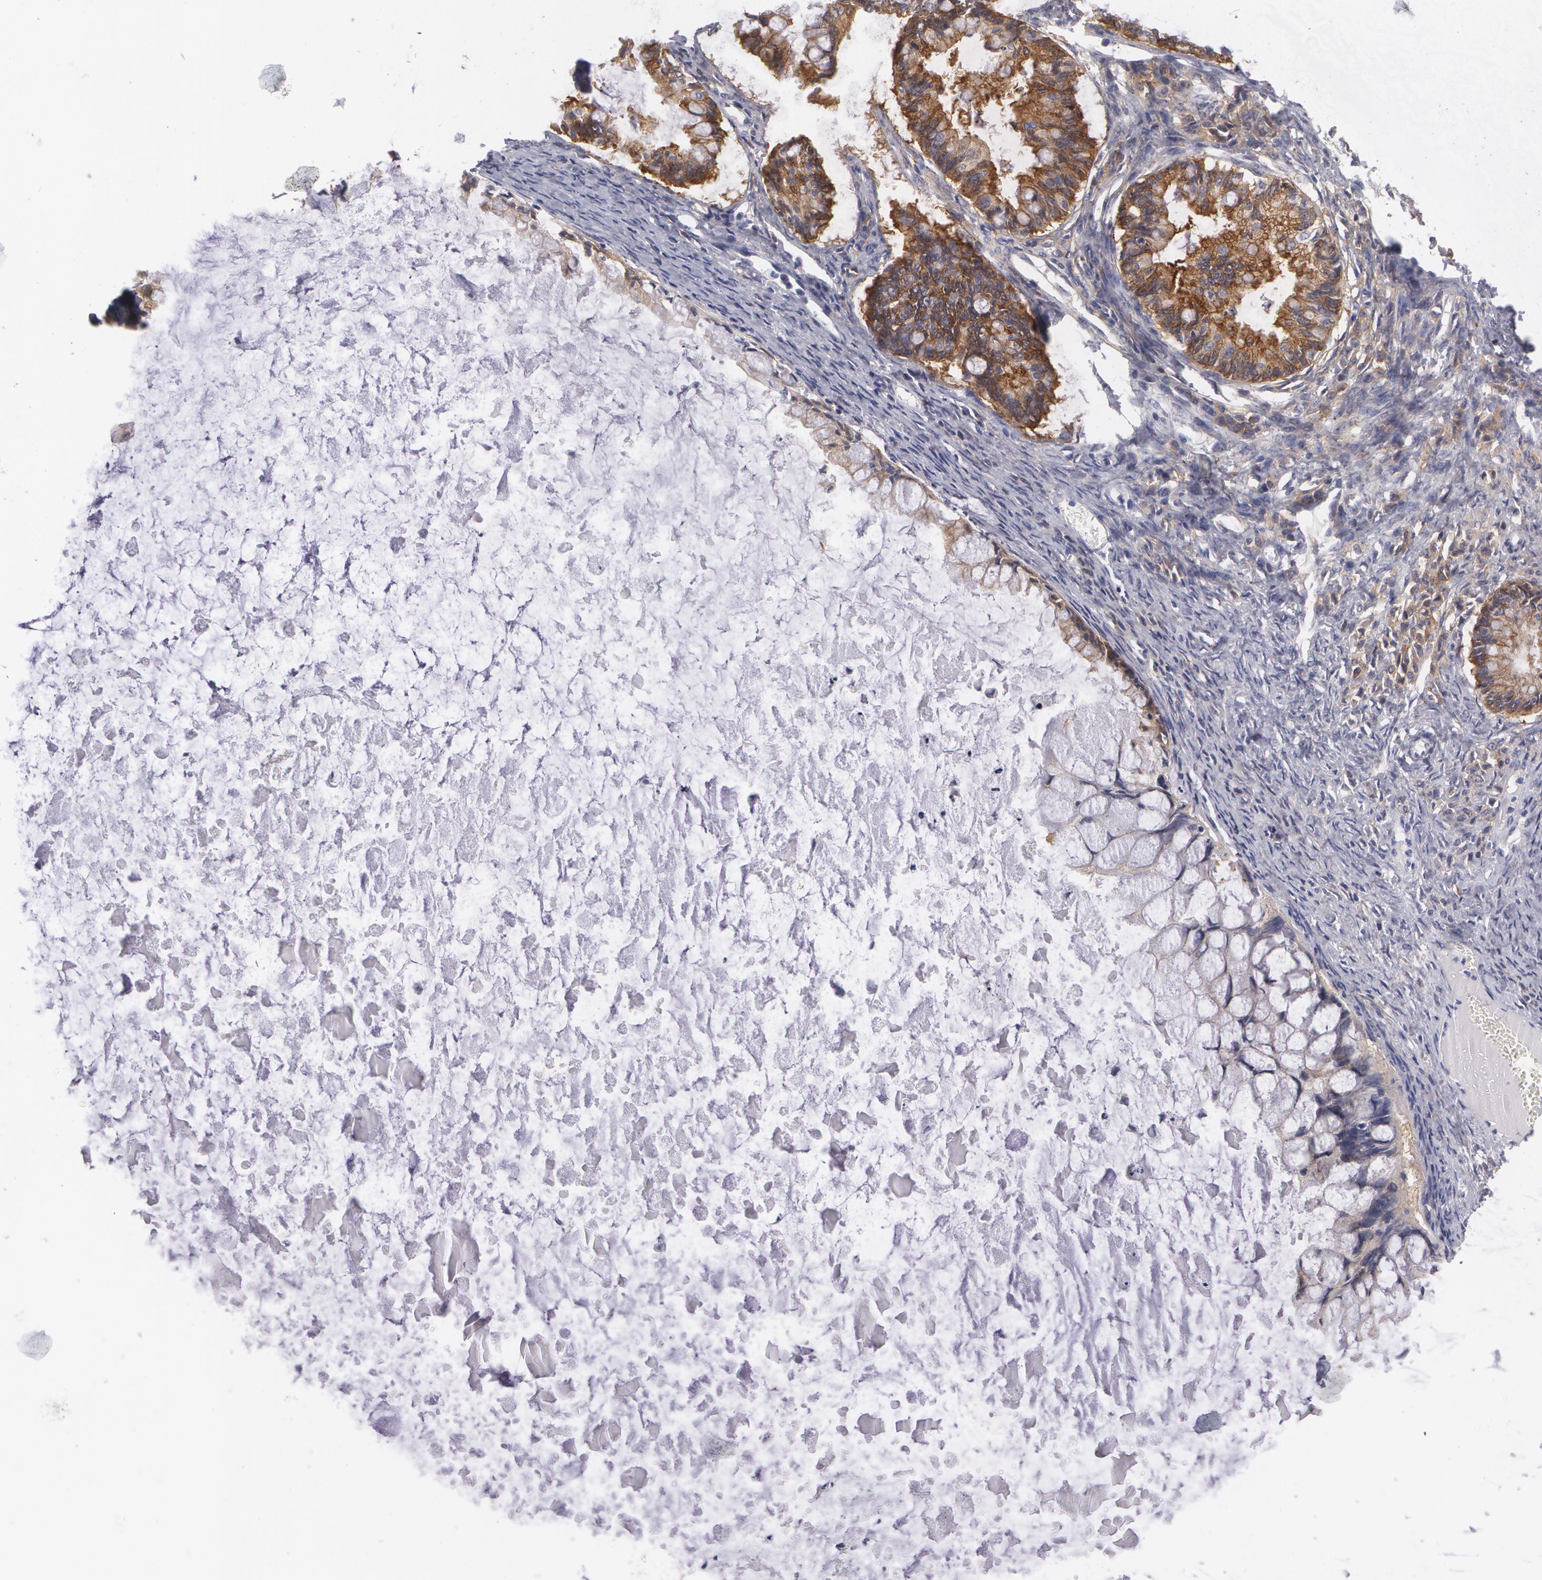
{"staining": {"intensity": "strong", "quantity": ">75%", "location": "cytoplasmic/membranous"}, "tissue": "ovarian cancer", "cell_type": "Tumor cells", "image_type": "cancer", "snomed": [{"axis": "morphology", "description": "Cystadenocarcinoma, mucinous, NOS"}, {"axis": "topography", "description": "Ovary"}], "caption": "Mucinous cystadenocarcinoma (ovarian) stained for a protein exhibits strong cytoplasmic/membranous positivity in tumor cells.", "gene": "CASK", "patient": {"sex": "female", "age": 57}}